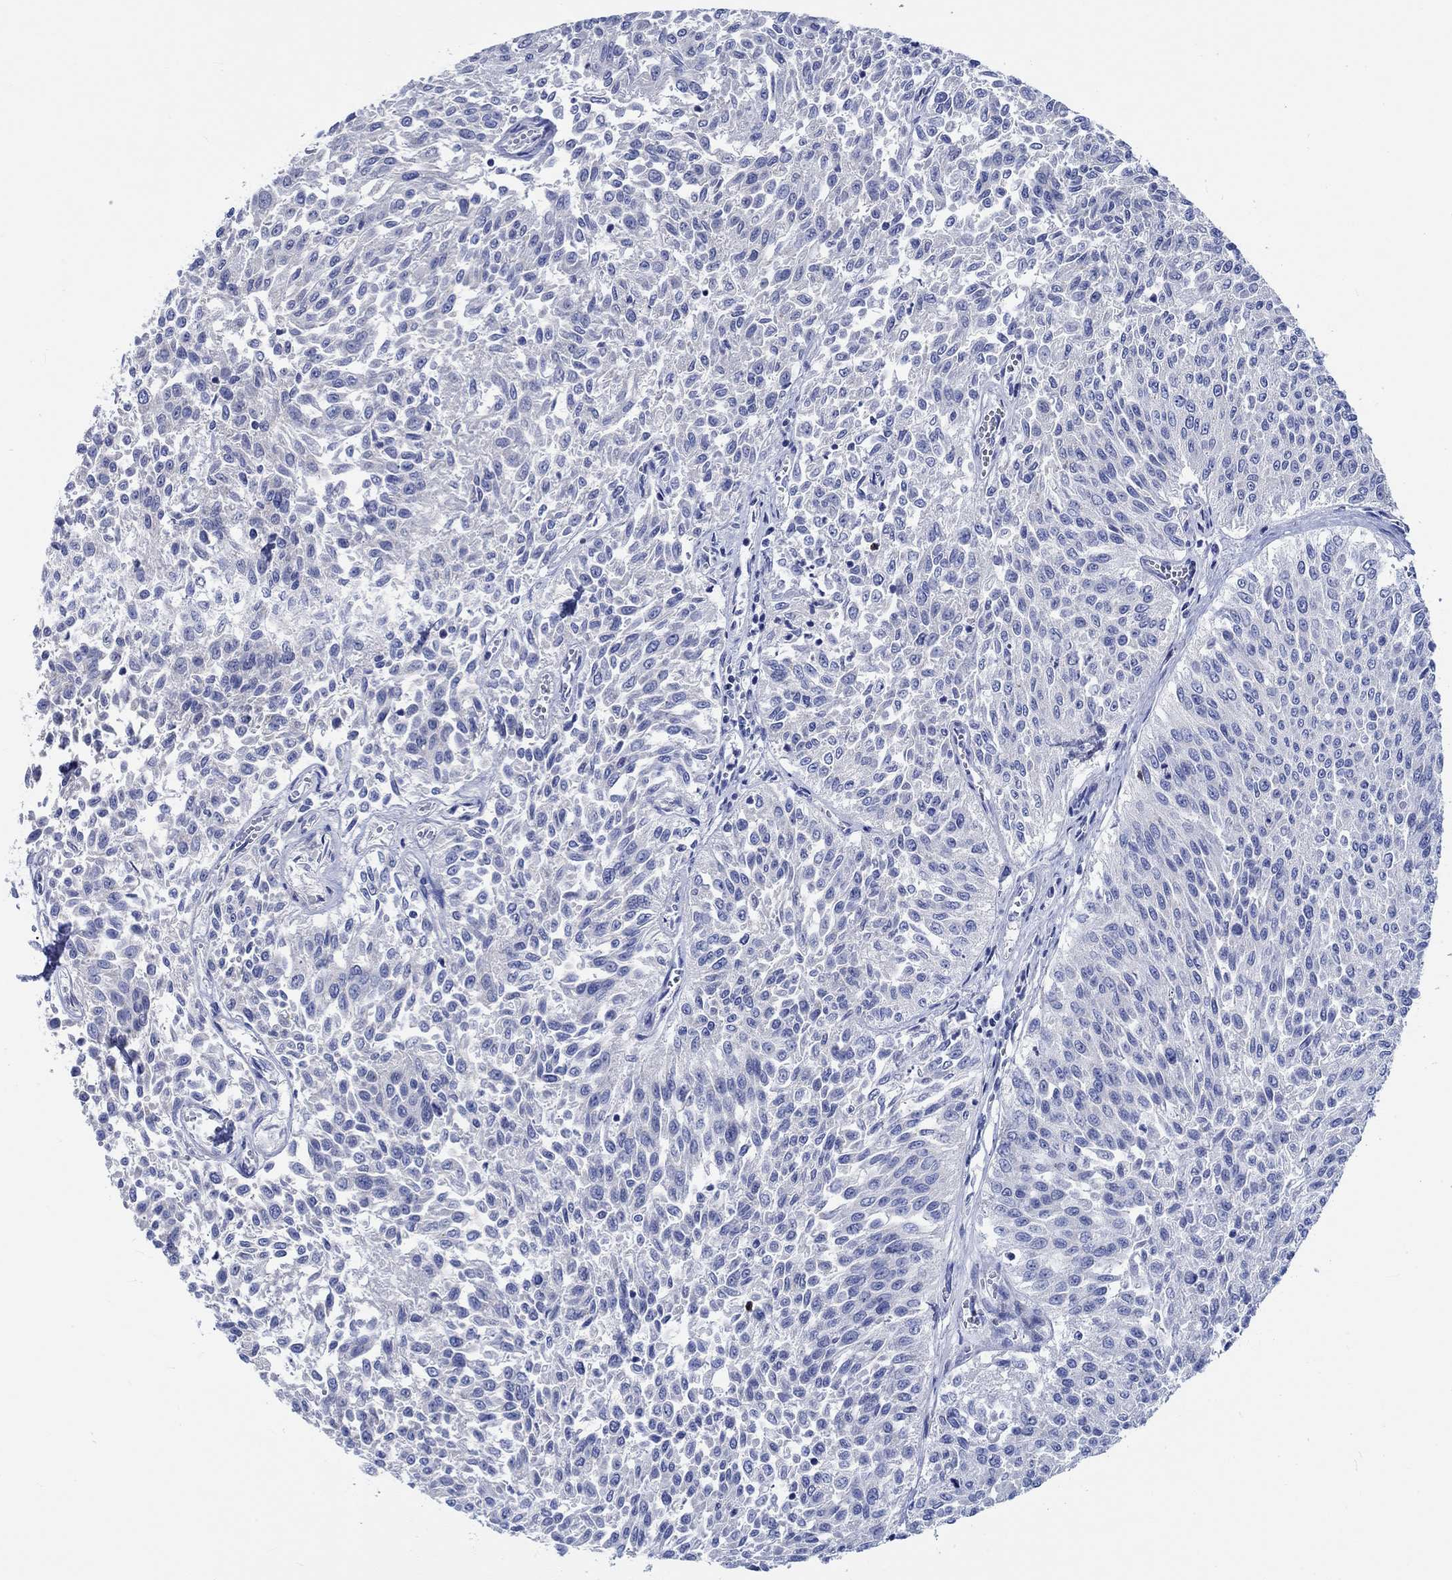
{"staining": {"intensity": "negative", "quantity": "none", "location": "none"}, "tissue": "urothelial cancer", "cell_type": "Tumor cells", "image_type": "cancer", "snomed": [{"axis": "morphology", "description": "Urothelial carcinoma, Low grade"}, {"axis": "topography", "description": "Urinary bladder"}], "caption": "Urothelial carcinoma (low-grade) was stained to show a protein in brown. There is no significant expression in tumor cells.", "gene": "PTPRN2", "patient": {"sex": "male", "age": 78}}